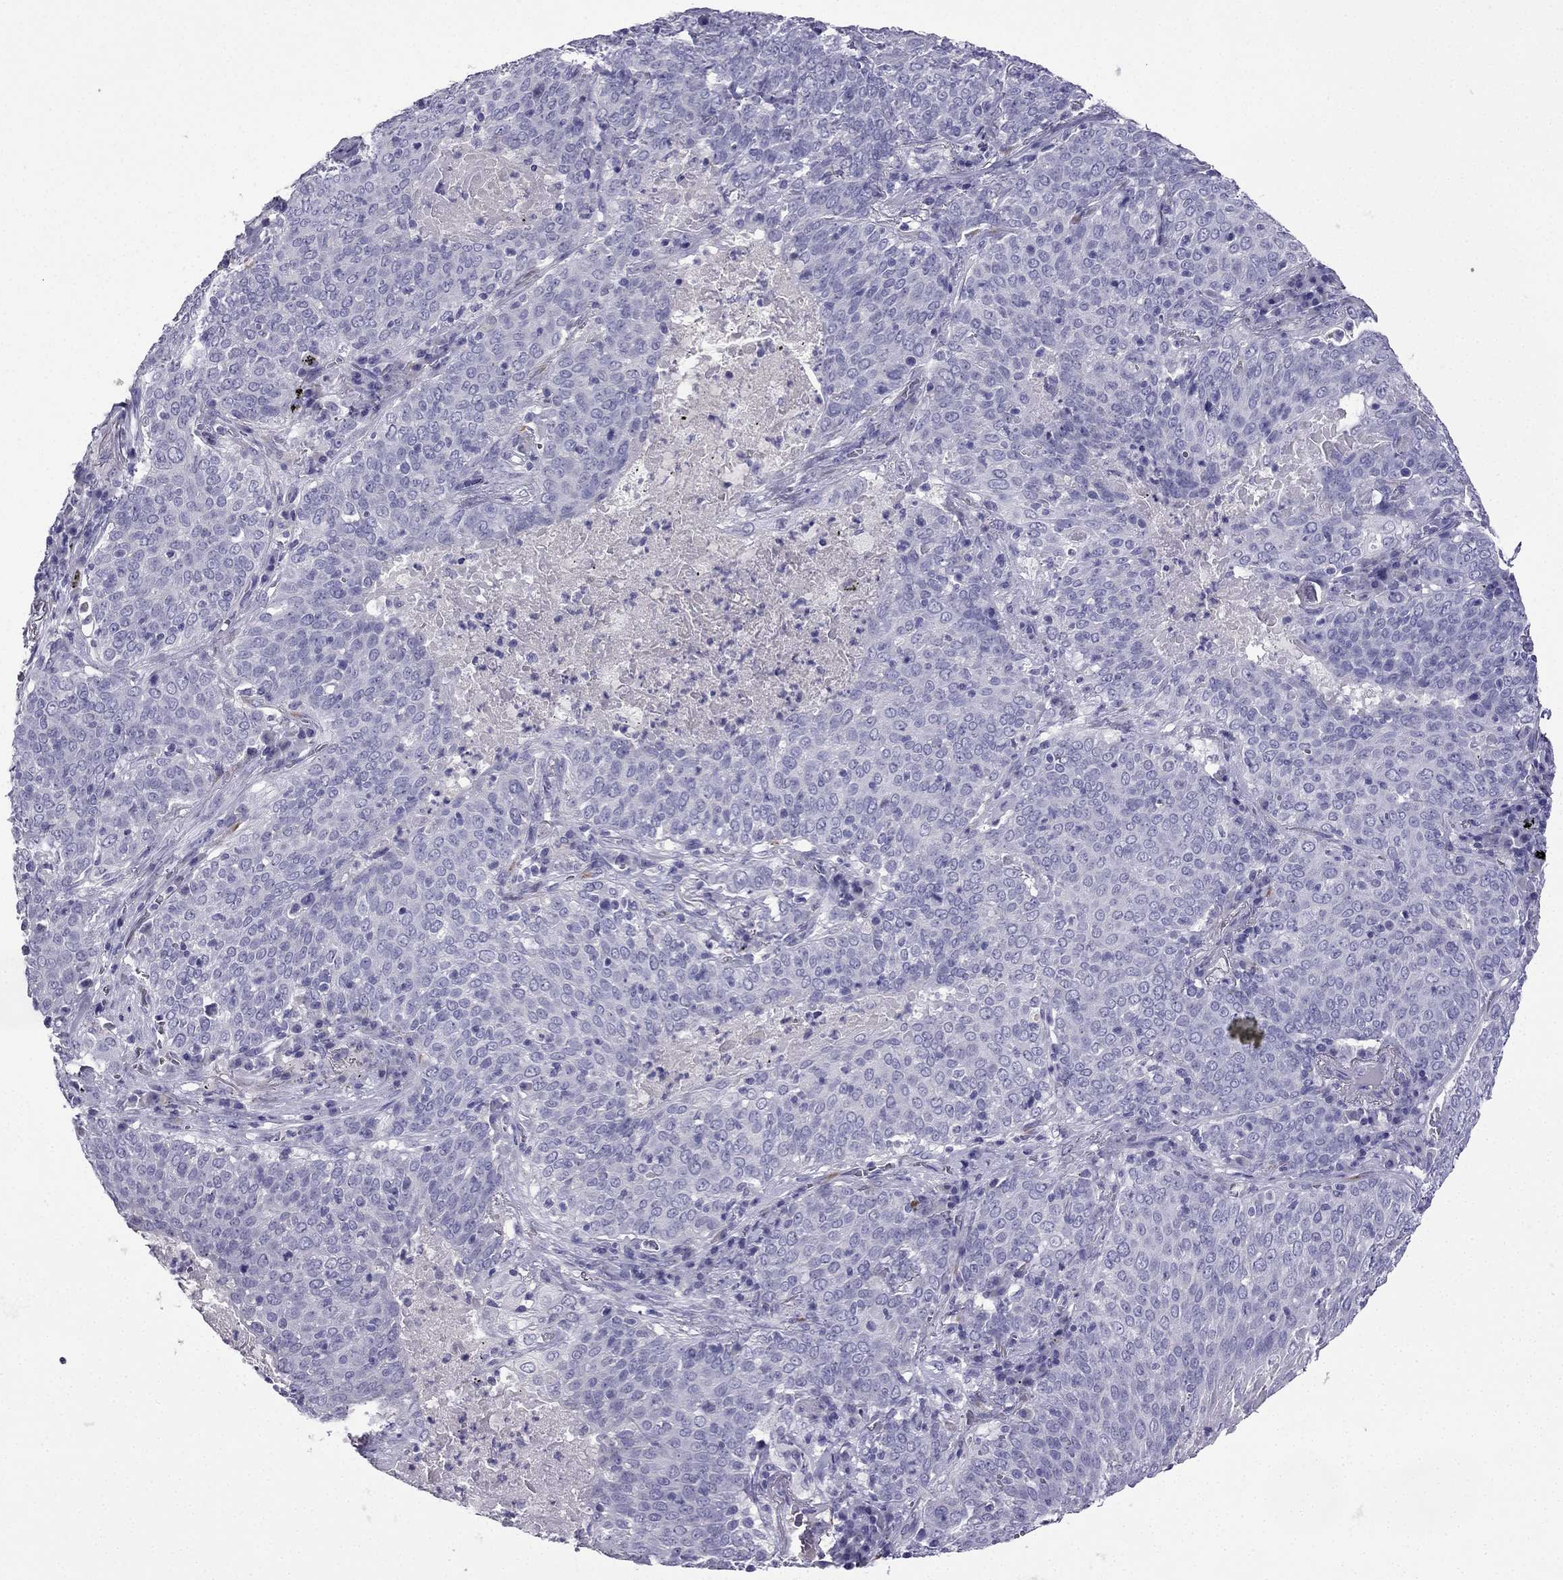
{"staining": {"intensity": "negative", "quantity": "none", "location": "none"}, "tissue": "lung cancer", "cell_type": "Tumor cells", "image_type": "cancer", "snomed": [{"axis": "morphology", "description": "Squamous cell carcinoma, NOS"}, {"axis": "topography", "description": "Lung"}], "caption": "There is no significant positivity in tumor cells of lung cancer (squamous cell carcinoma). (IHC, brightfield microscopy, high magnification).", "gene": "NPTX1", "patient": {"sex": "male", "age": 82}}